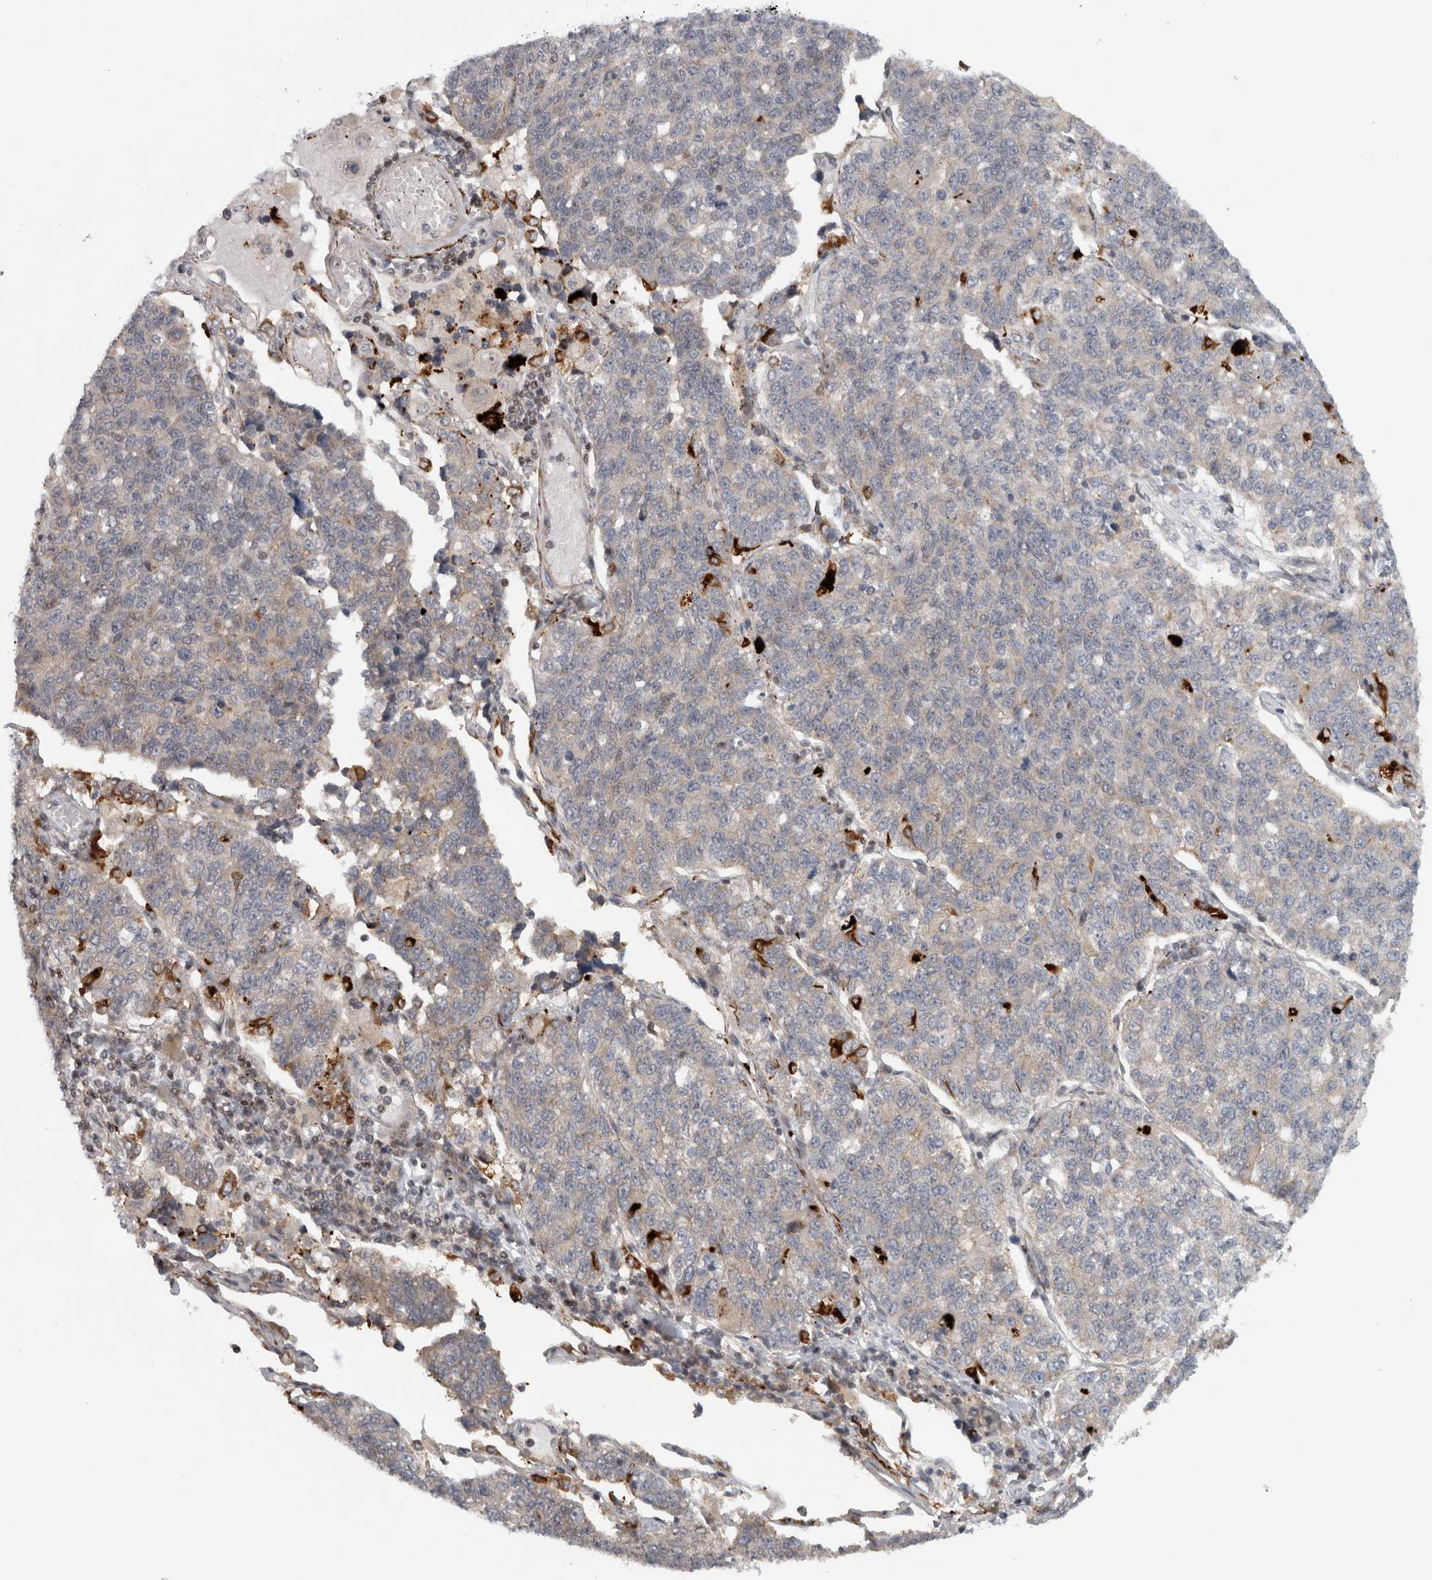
{"staining": {"intensity": "negative", "quantity": "none", "location": "none"}, "tissue": "lung cancer", "cell_type": "Tumor cells", "image_type": "cancer", "snomed": [{"axis": "morphology", "description": "Adenocarcinoma, NOS"}, {"axis": "topography", "description": "Lung"}], "caption": "A high-resolution photomicrograph shows IHC staining of adenocarcinoma (lung), which displays no significant positivity in tumor cells.", "gene": "KDM8", "patient": {"sex": "male", "age": 49}}